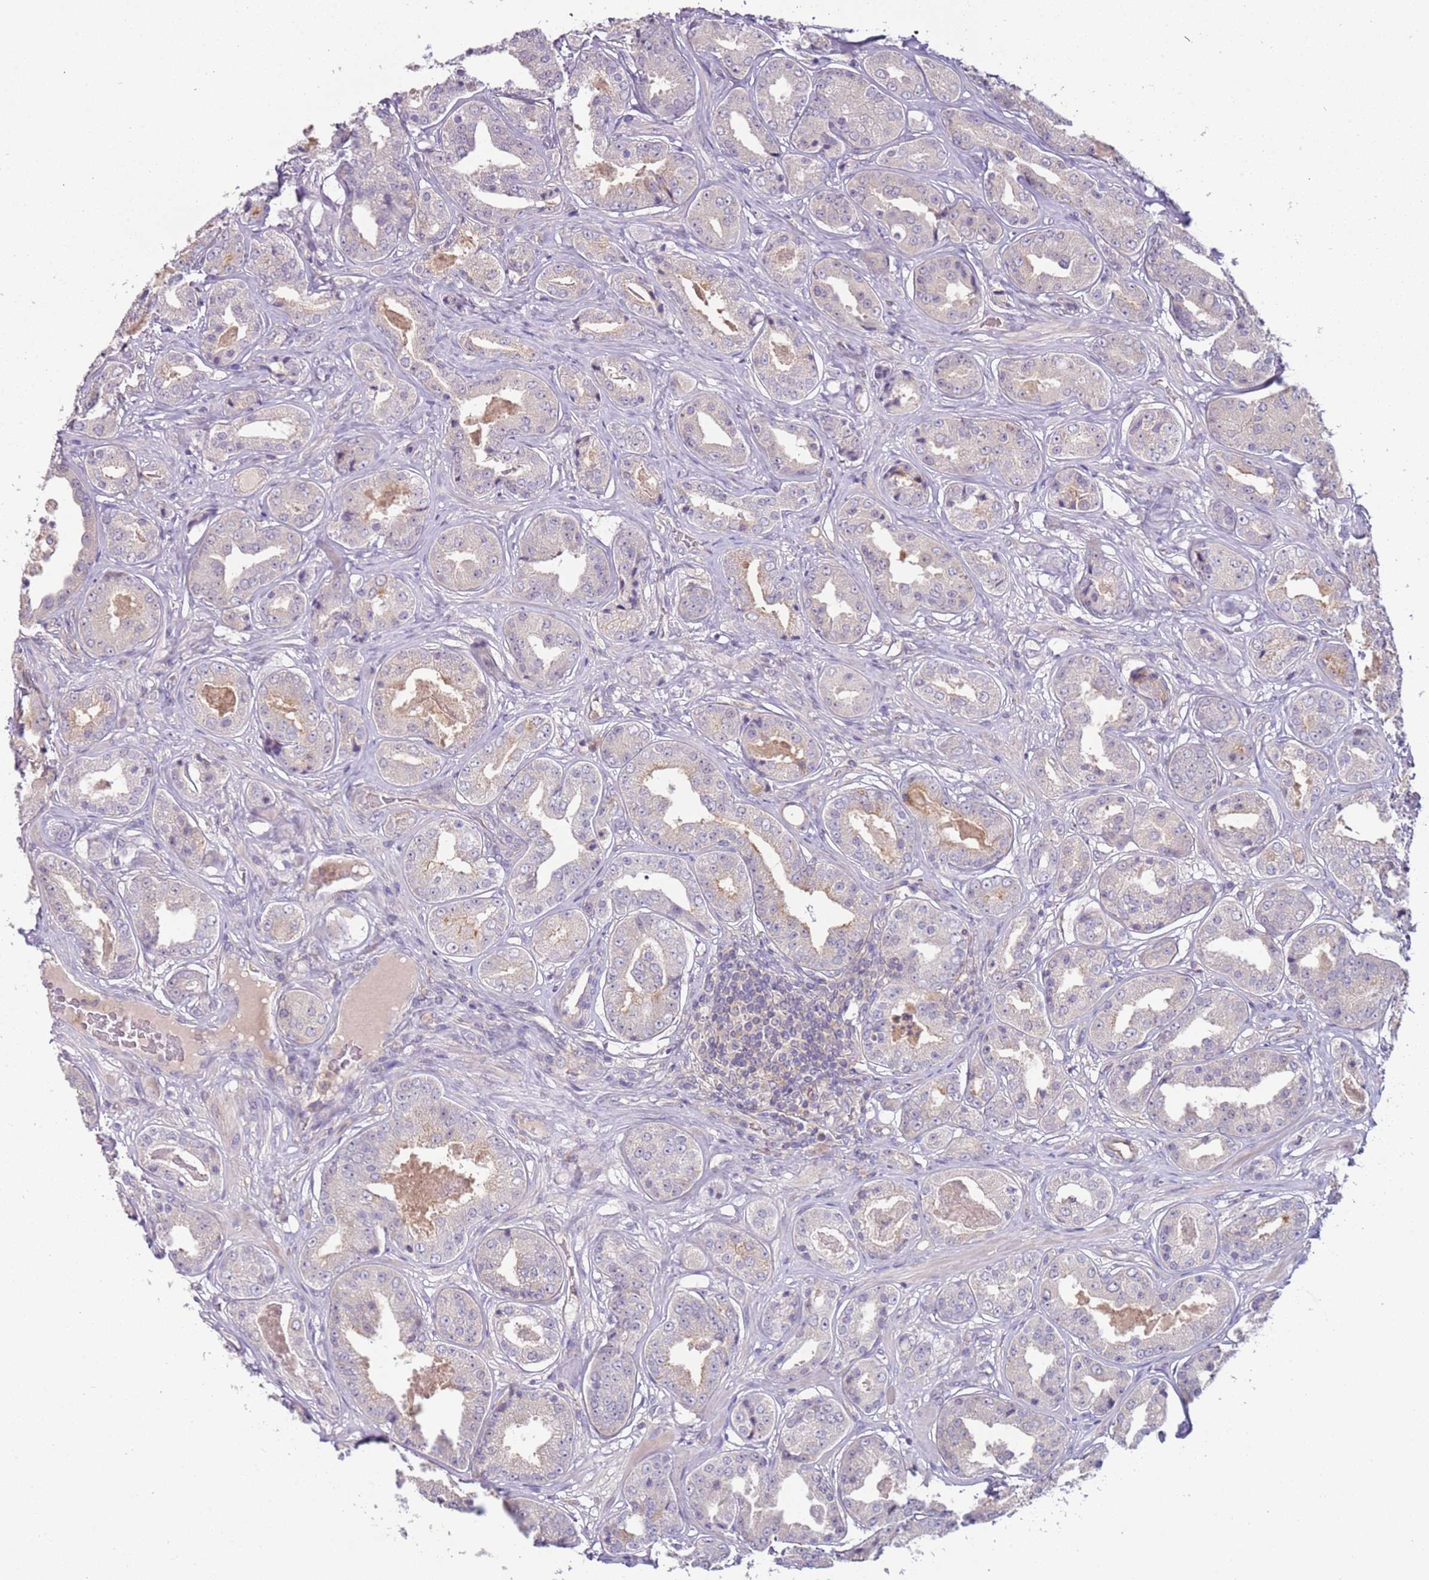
{"staining": {"intensity": "negative", "quantity": "none", "location": "none"}, "tissue": "prostate cancer", "cell_type": "Tumor cells", "image_type": "cancer", "snomed": [{"axis": "morphology", "description": "Adenocarcinoma, High grade"}, {"axis": "topography", "description": "Prostate"}], "caption": "Immunohistochemistry image of neoplastic tissue: human prostate cancer stained with DAB (3,3'-diaminobenzidine) displays no significant protein positivity in tumor cells.", "gene": "ARHGAP5", "patient": {"sex": "male", "age": 63}}